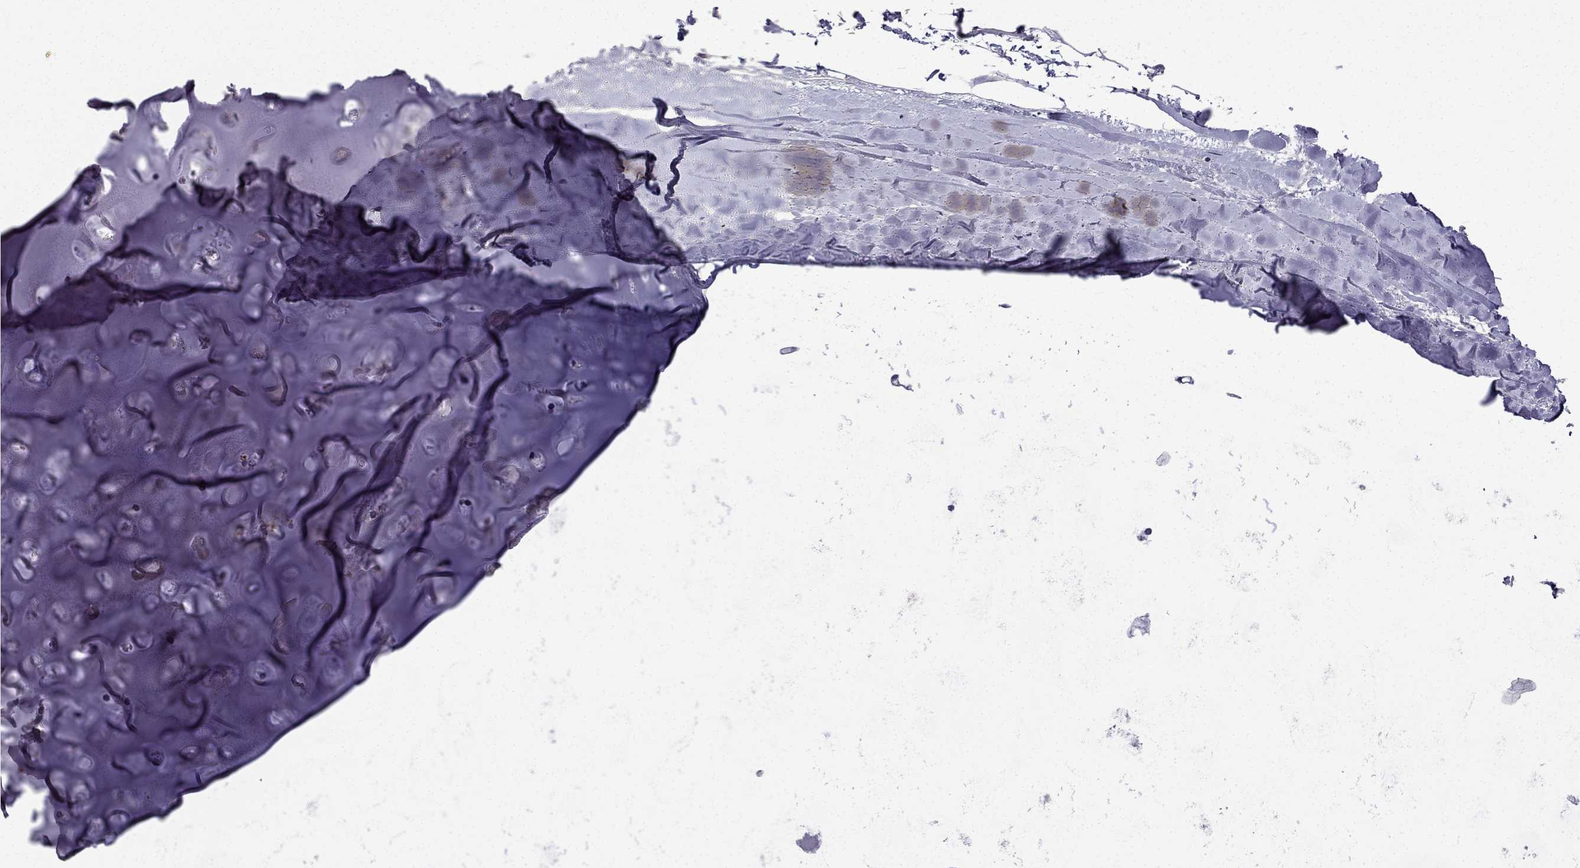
{"staining": {"intensity": "negative", "quantity": "none", "location": "none"}, "tissue": "soft tissue", "cell_type": "Chondrocytes", "image_type": "normal", "snomed": [{"axis": "morphology", "description": "Normal tissue, NOS"}, {"axis": "topography", "description": "Lymph node"}, {"axis": "topography", "description": "Bronchus"}], "caption": "High power microscopy histopathology image of an immunohistochemistry (IHC) image of unremarkable soft tissue, revealing no significant expression in chondrocytes.", "gene": "UHRF1", "patient": {"sex": "female", "age": 70}}